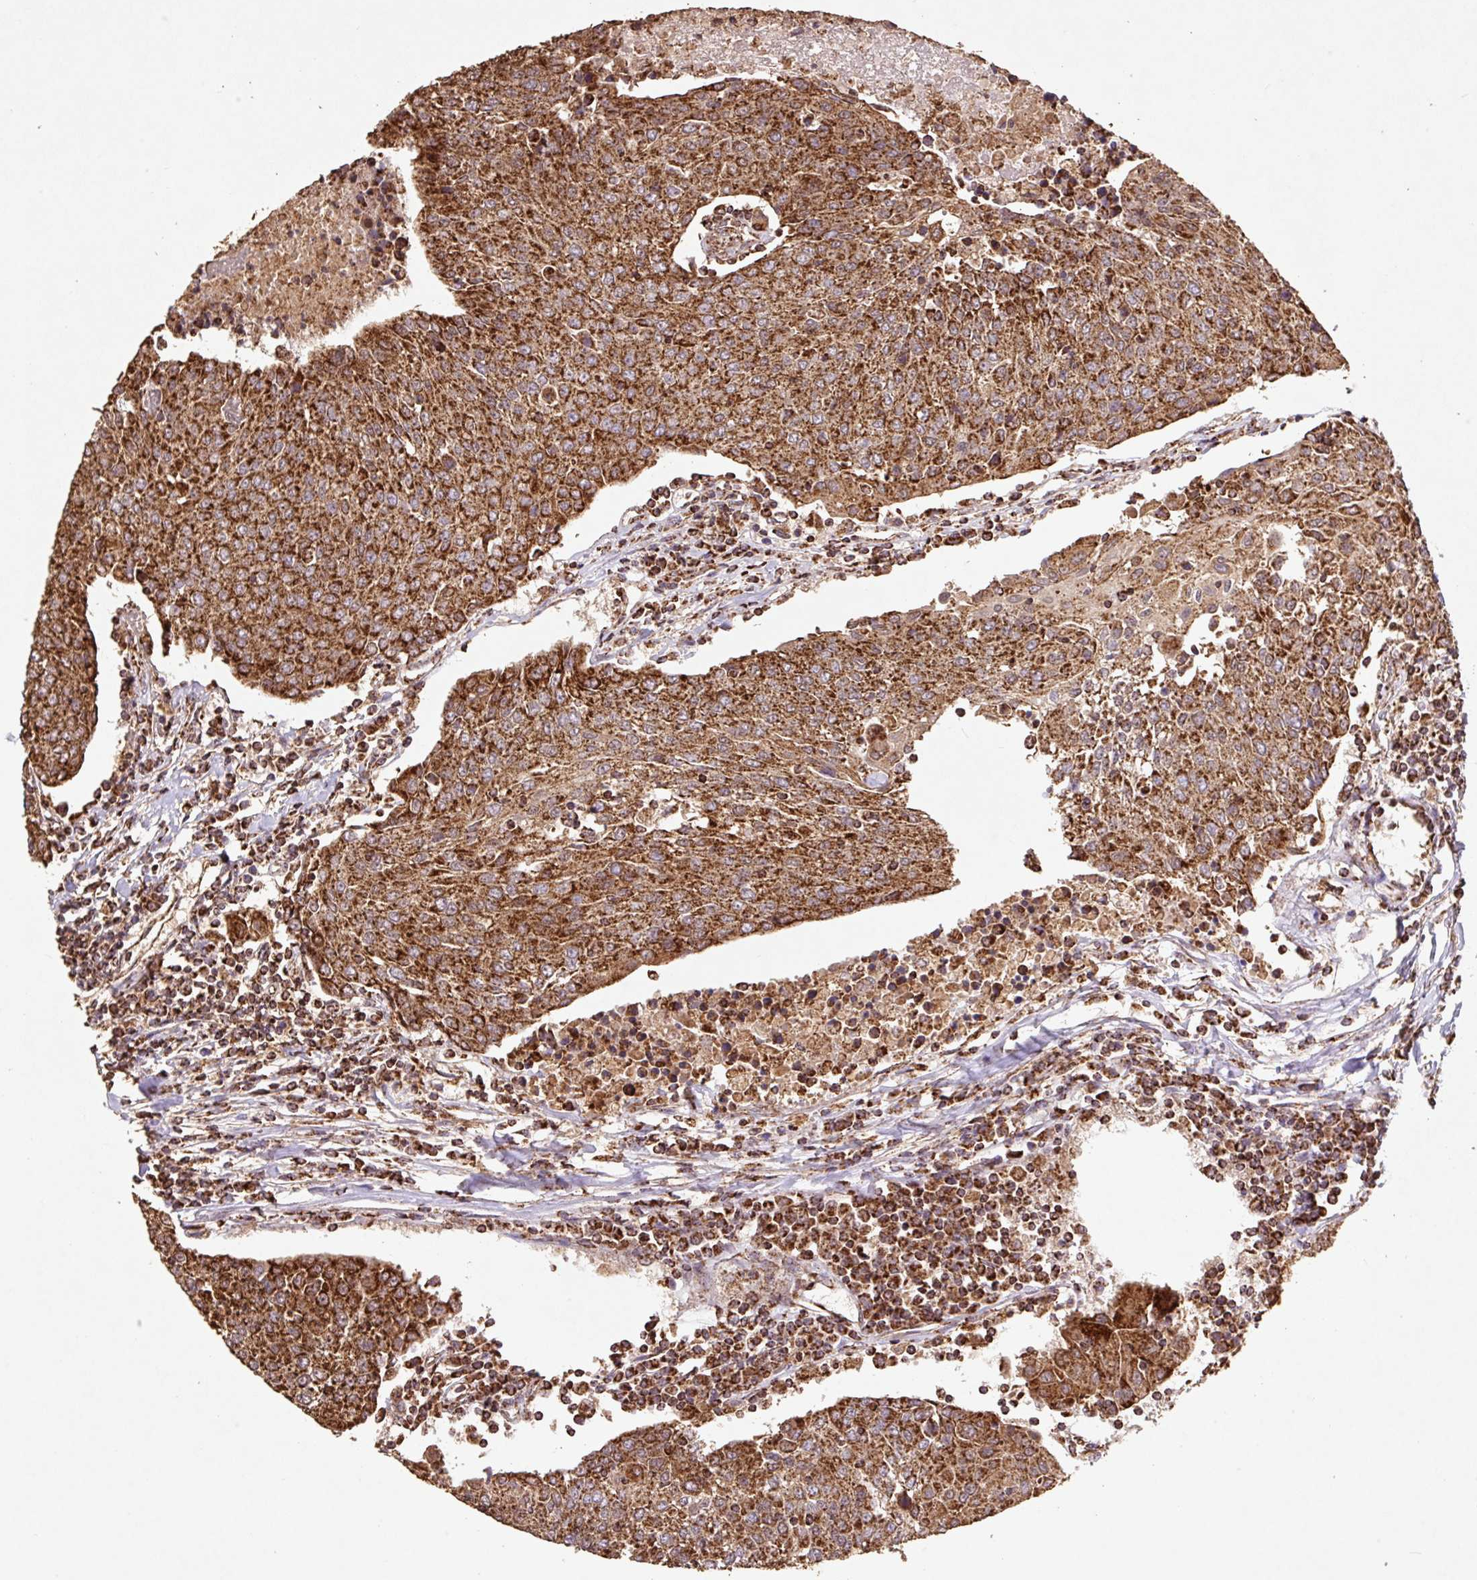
{"staining": {"intensity": "strong", "quantity": ">75%", "location": "cytoplasmic/membranous"}, "tissue": "urothelial cancer", "cell_type": "Tumor cells", "image_type": "cancer", "snomed": [{"axis": "morphology", "description": "Urothelial carcinoma, High grade"}, {"axis": "topography", "description": "Urinary bladder"}], "caption": "An immunohistochemistry micrograph of neoplastic tissue is shown. Protein staining in brown highlights strong cytoplasmic/membranous positivity in urothelial cancer within tumor cells.", "gene": "ATP5F1A", "patient": {"sex": "female", "age": 85}}